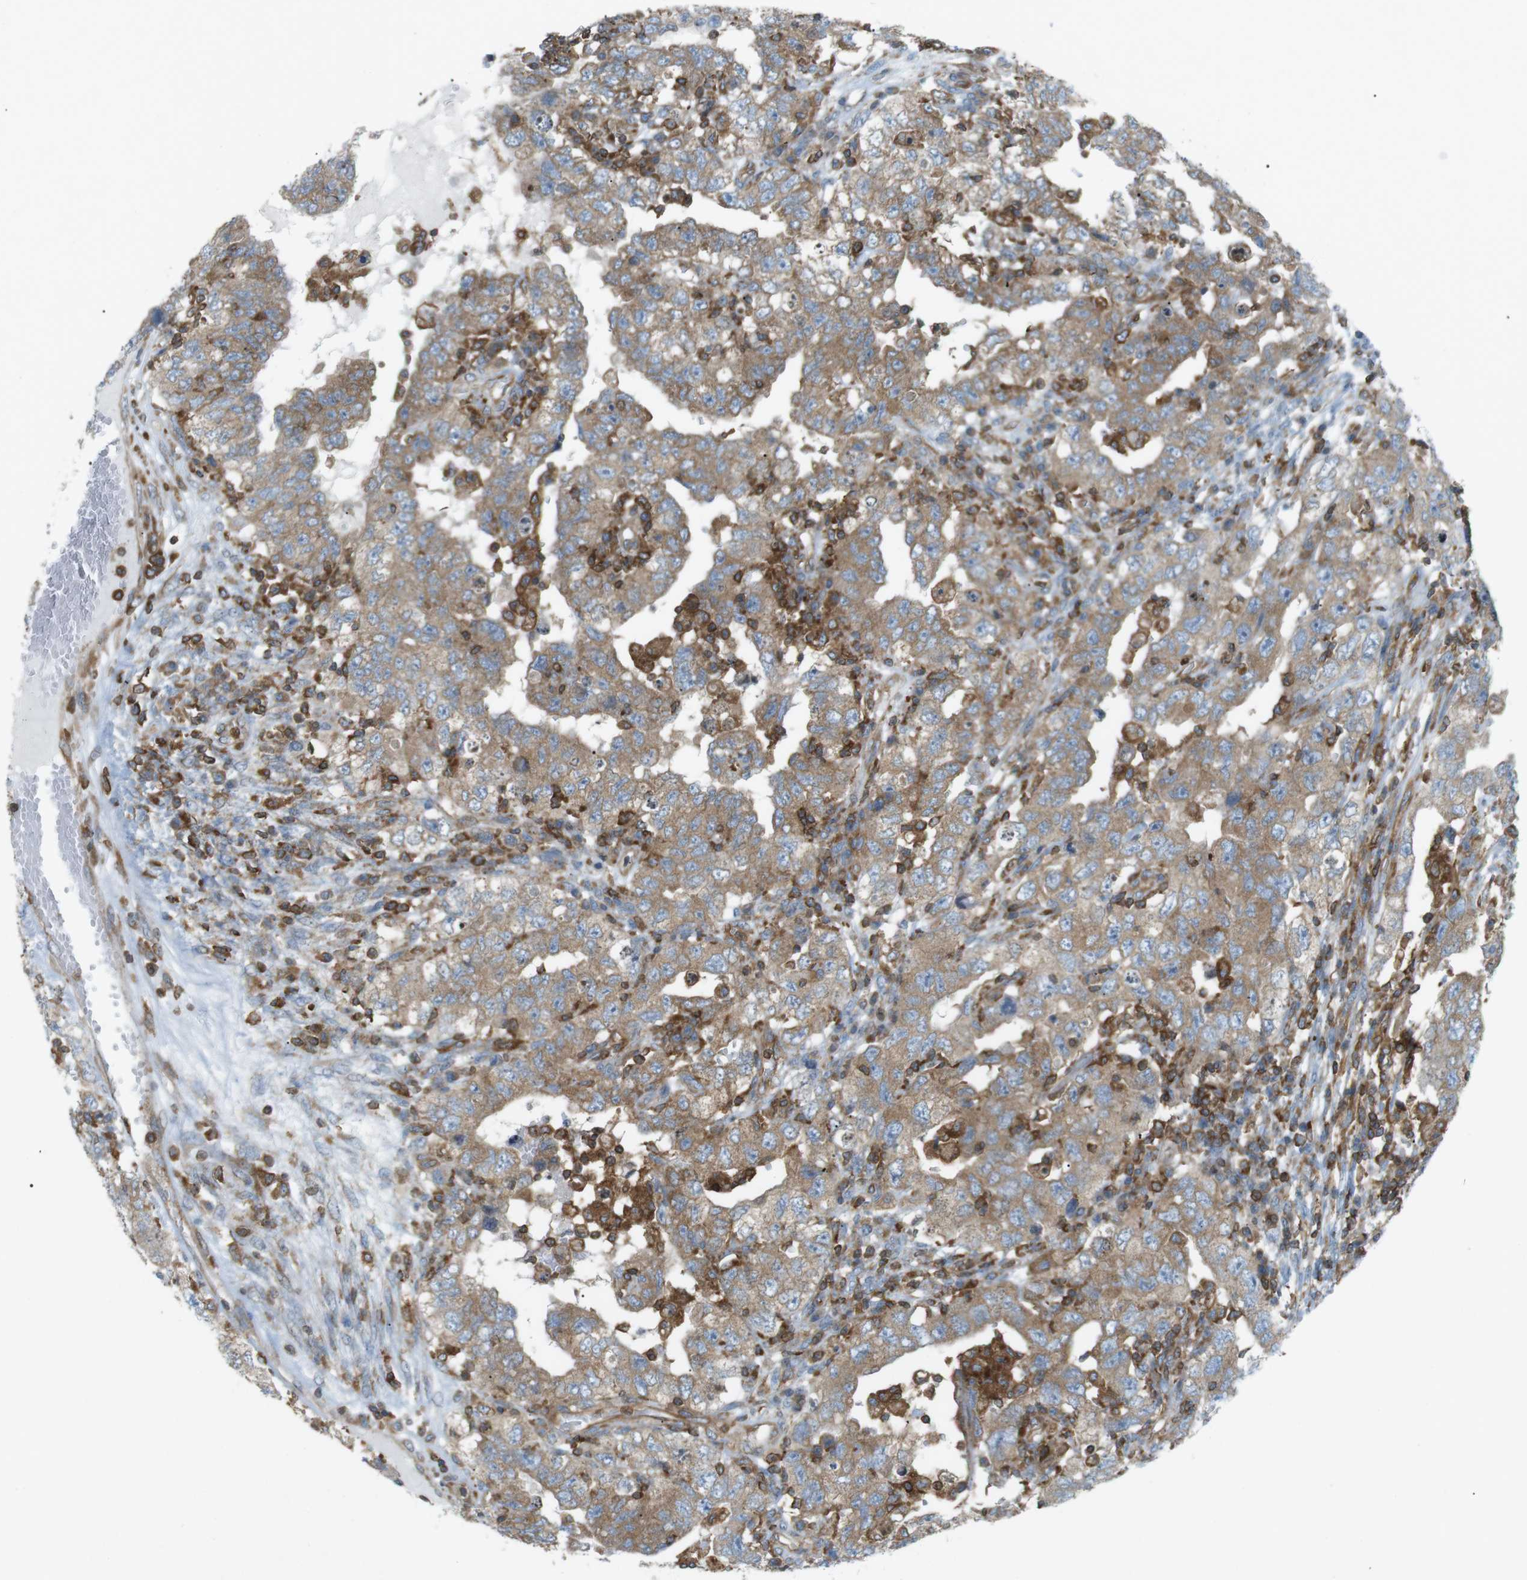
{"staining": {"intensity": "weak", "quantity": ">75%", "location": "cytoplasmic/membranous"}, "tissue": "testis cancer", "cell_type": "Tumor cells", "image_type": "cancer", "snomed": [{"axis": "morphology", "description": "Carcinoma, Embryonal, NOS"}, {"axis": "topography", "description": "Testis"}], "caption": "Protein staining demonstrates weak cytoplasmic/membranous expression in about >75% of tumor cells in embryonal carcinoma (testis). (Stains: DAB in brown, nuclei in blue, Microscopy: brightfield microscopy at high magnification).", "gene": "FLII", "patient": {"sex": "male", "age": 26}}